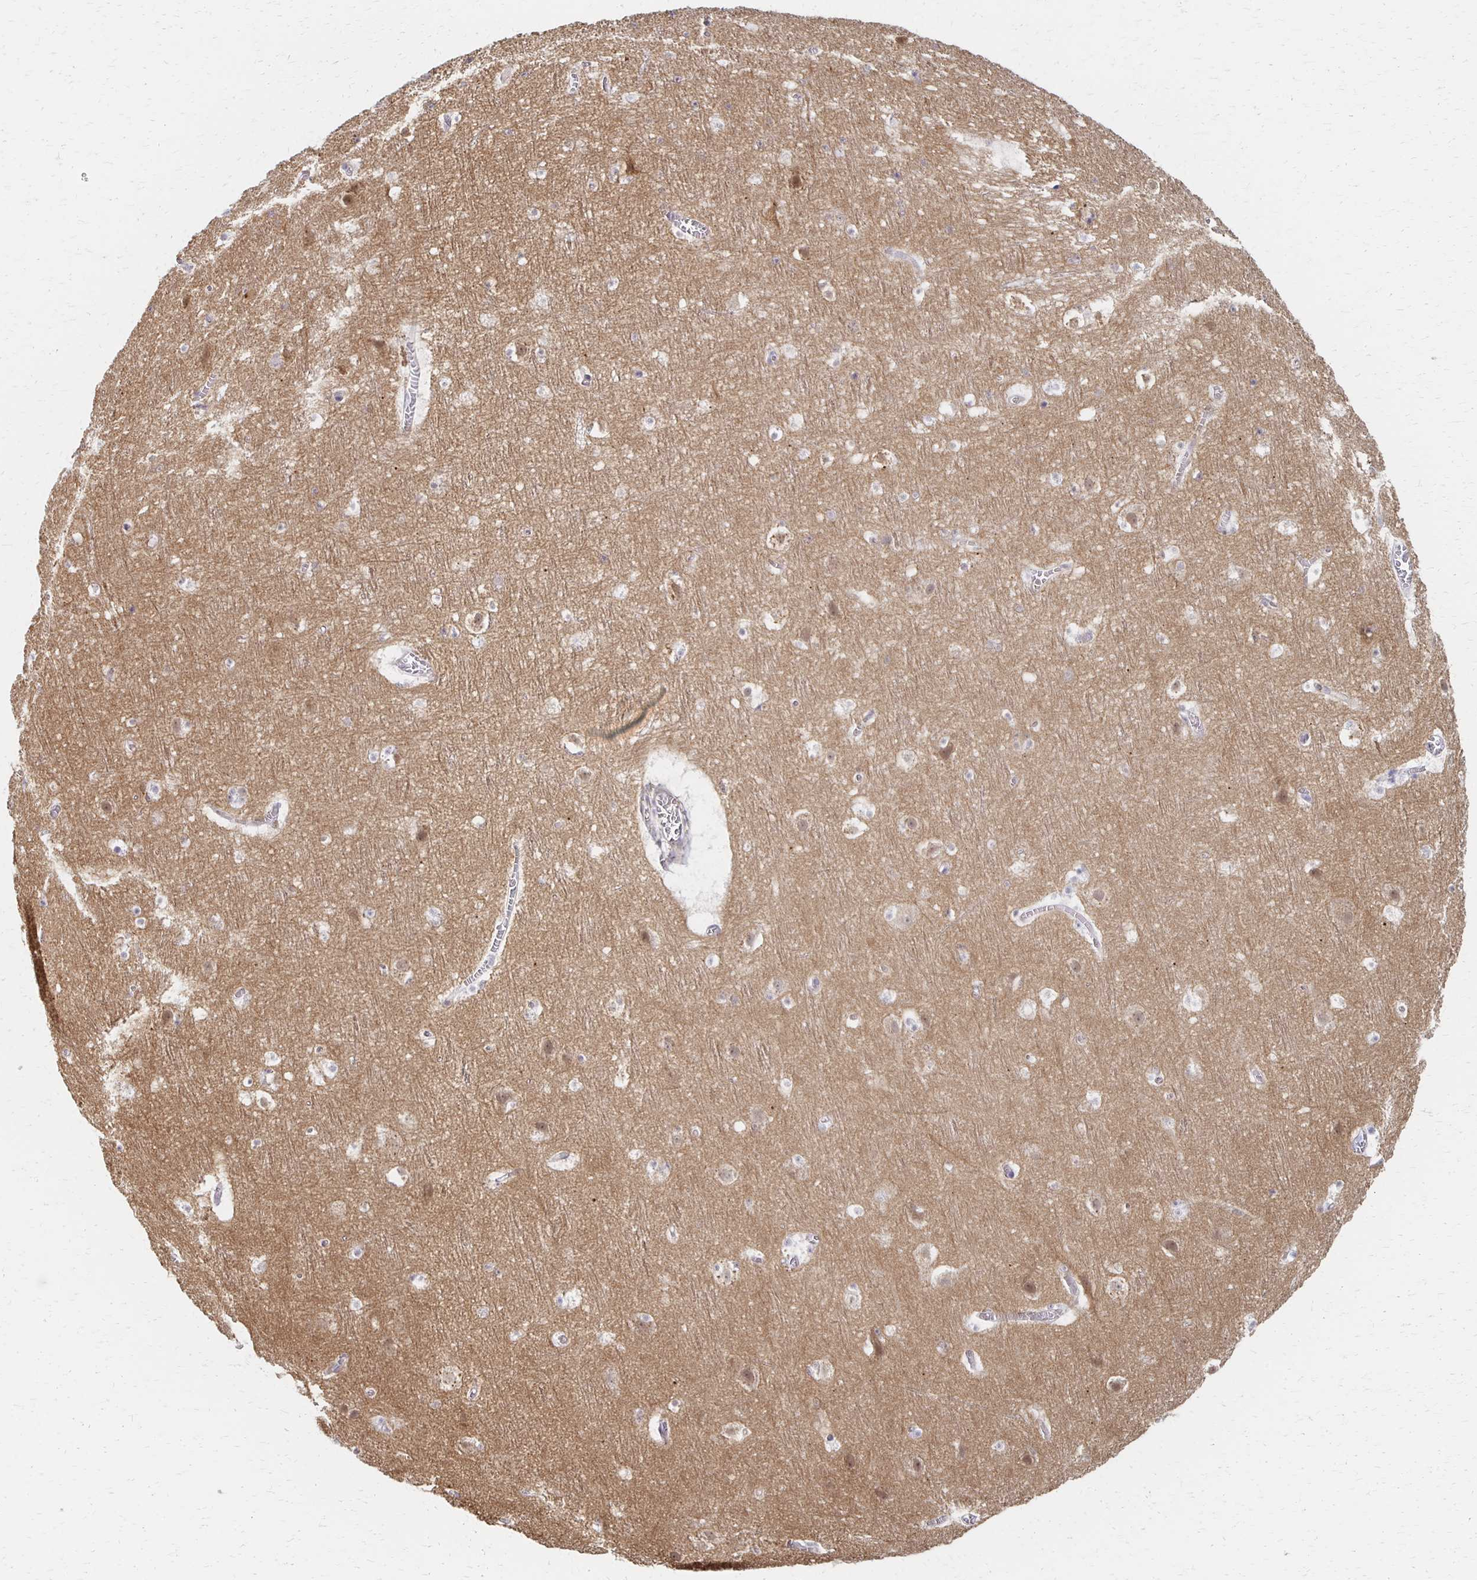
{"staining": {"intensity": "negative", "quantity": "none", "location": "none"}, "tissue": "cerebral cortex", "cell_type": "Endothelial cells", "image_type": "normal", "snomed": [{"axis": "morphology", "description": "Normal tissue, NOS"}, {"axis": "topography", "description": "Cerebral cortex"}], "caption": "High power microscopy photomicrograph of an IHC micrograph of normal cerebral cortex, revealing no significant staining in endothelial cells.", "gene": "PRKCB", "patient": {"sex": "female", "age": 42}}